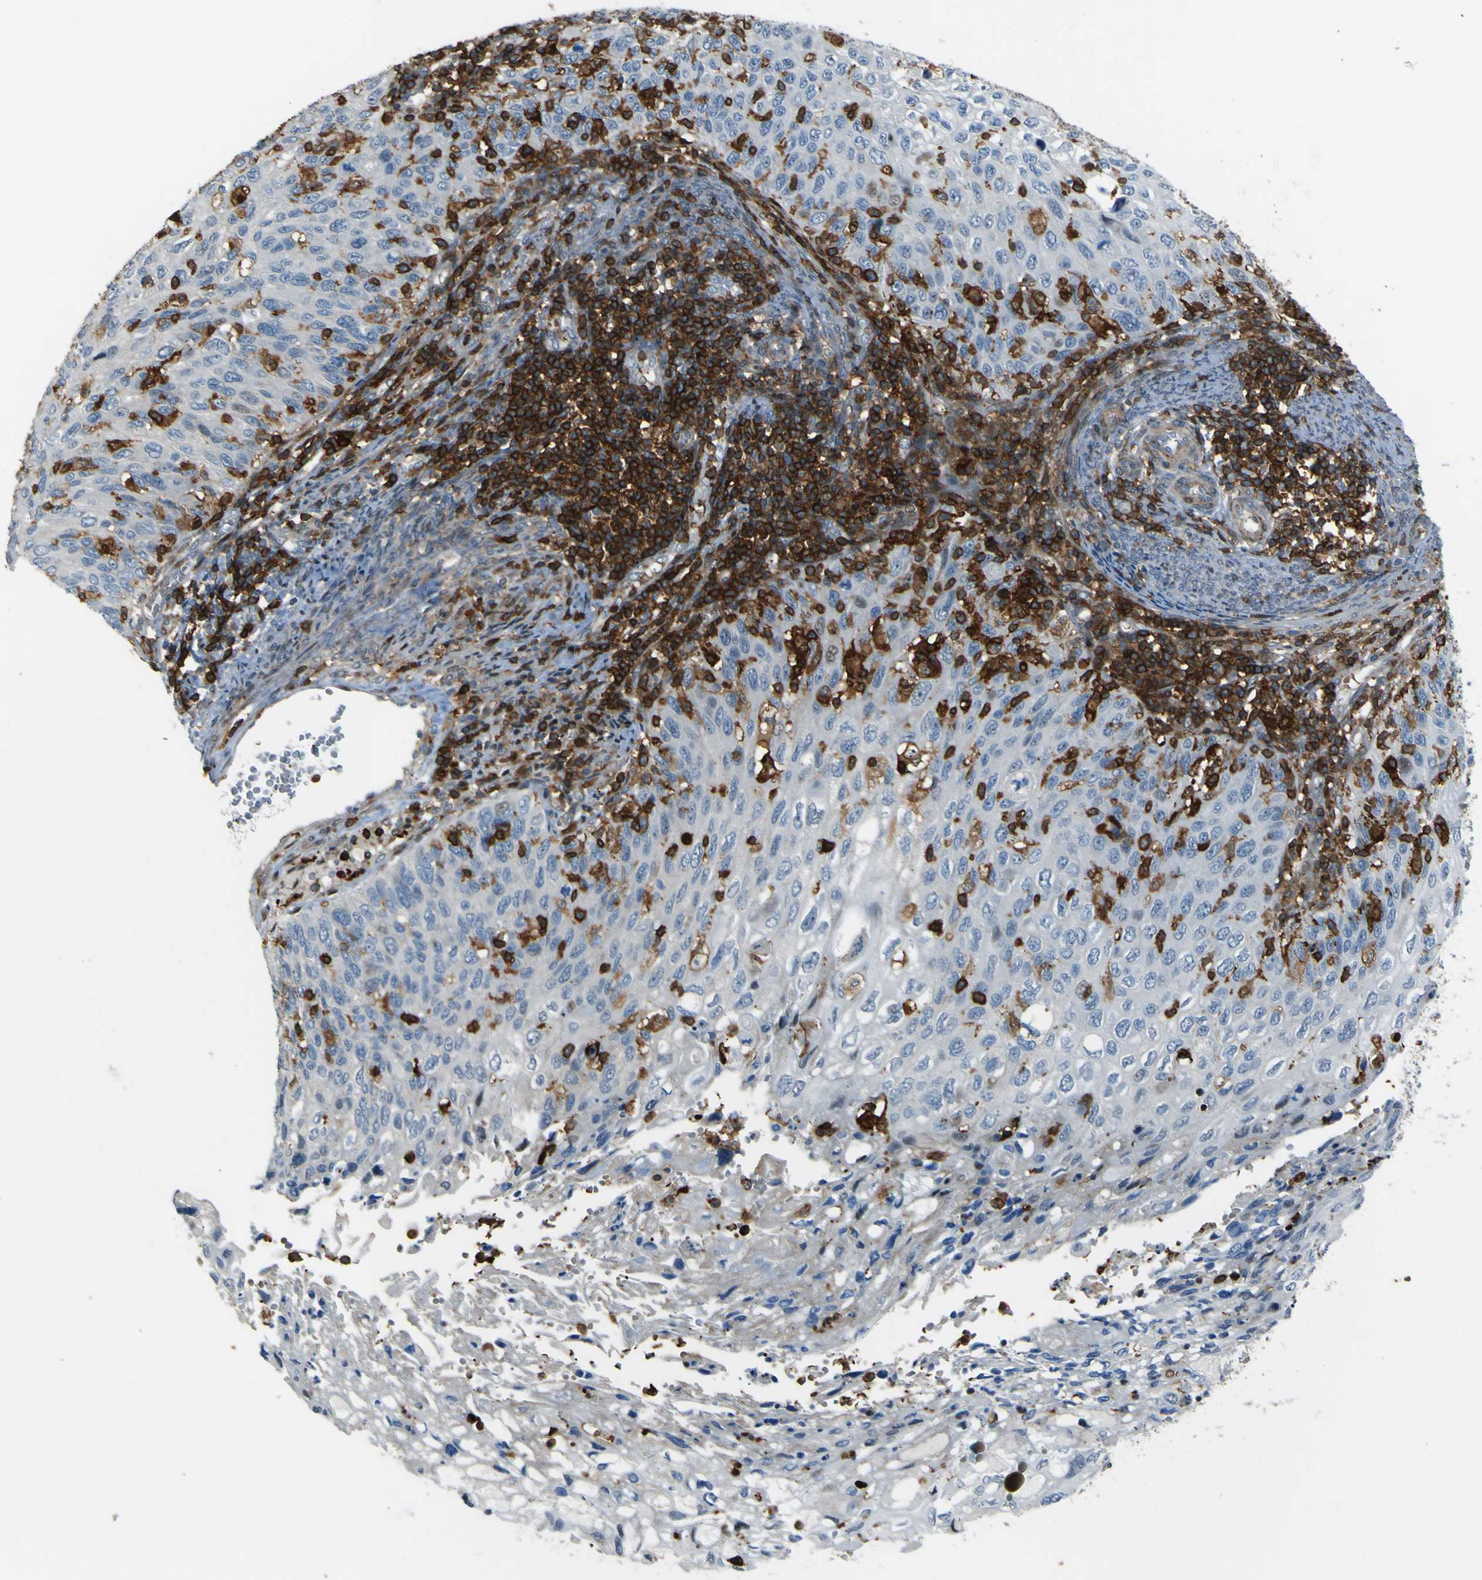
{"staining": {"intensity": "negative", "quantity": "none", "location": "none"}, "tissue": "cervical cancer", "cell_type": "Tumor cells", "image_type": "cancer", "snomed": [{"axis": "morphology", "description": "Squamous cell carcinoma, NOS"}, {"axis": "topography", "description": "Cervix"}], "caption": "Immunohistochemistry of human cervical squamous cell carcinoma demonstrates no expression in tumor cells.", "gene": "PCDHB5", "patient": {"sex": "female", "age": 70}}